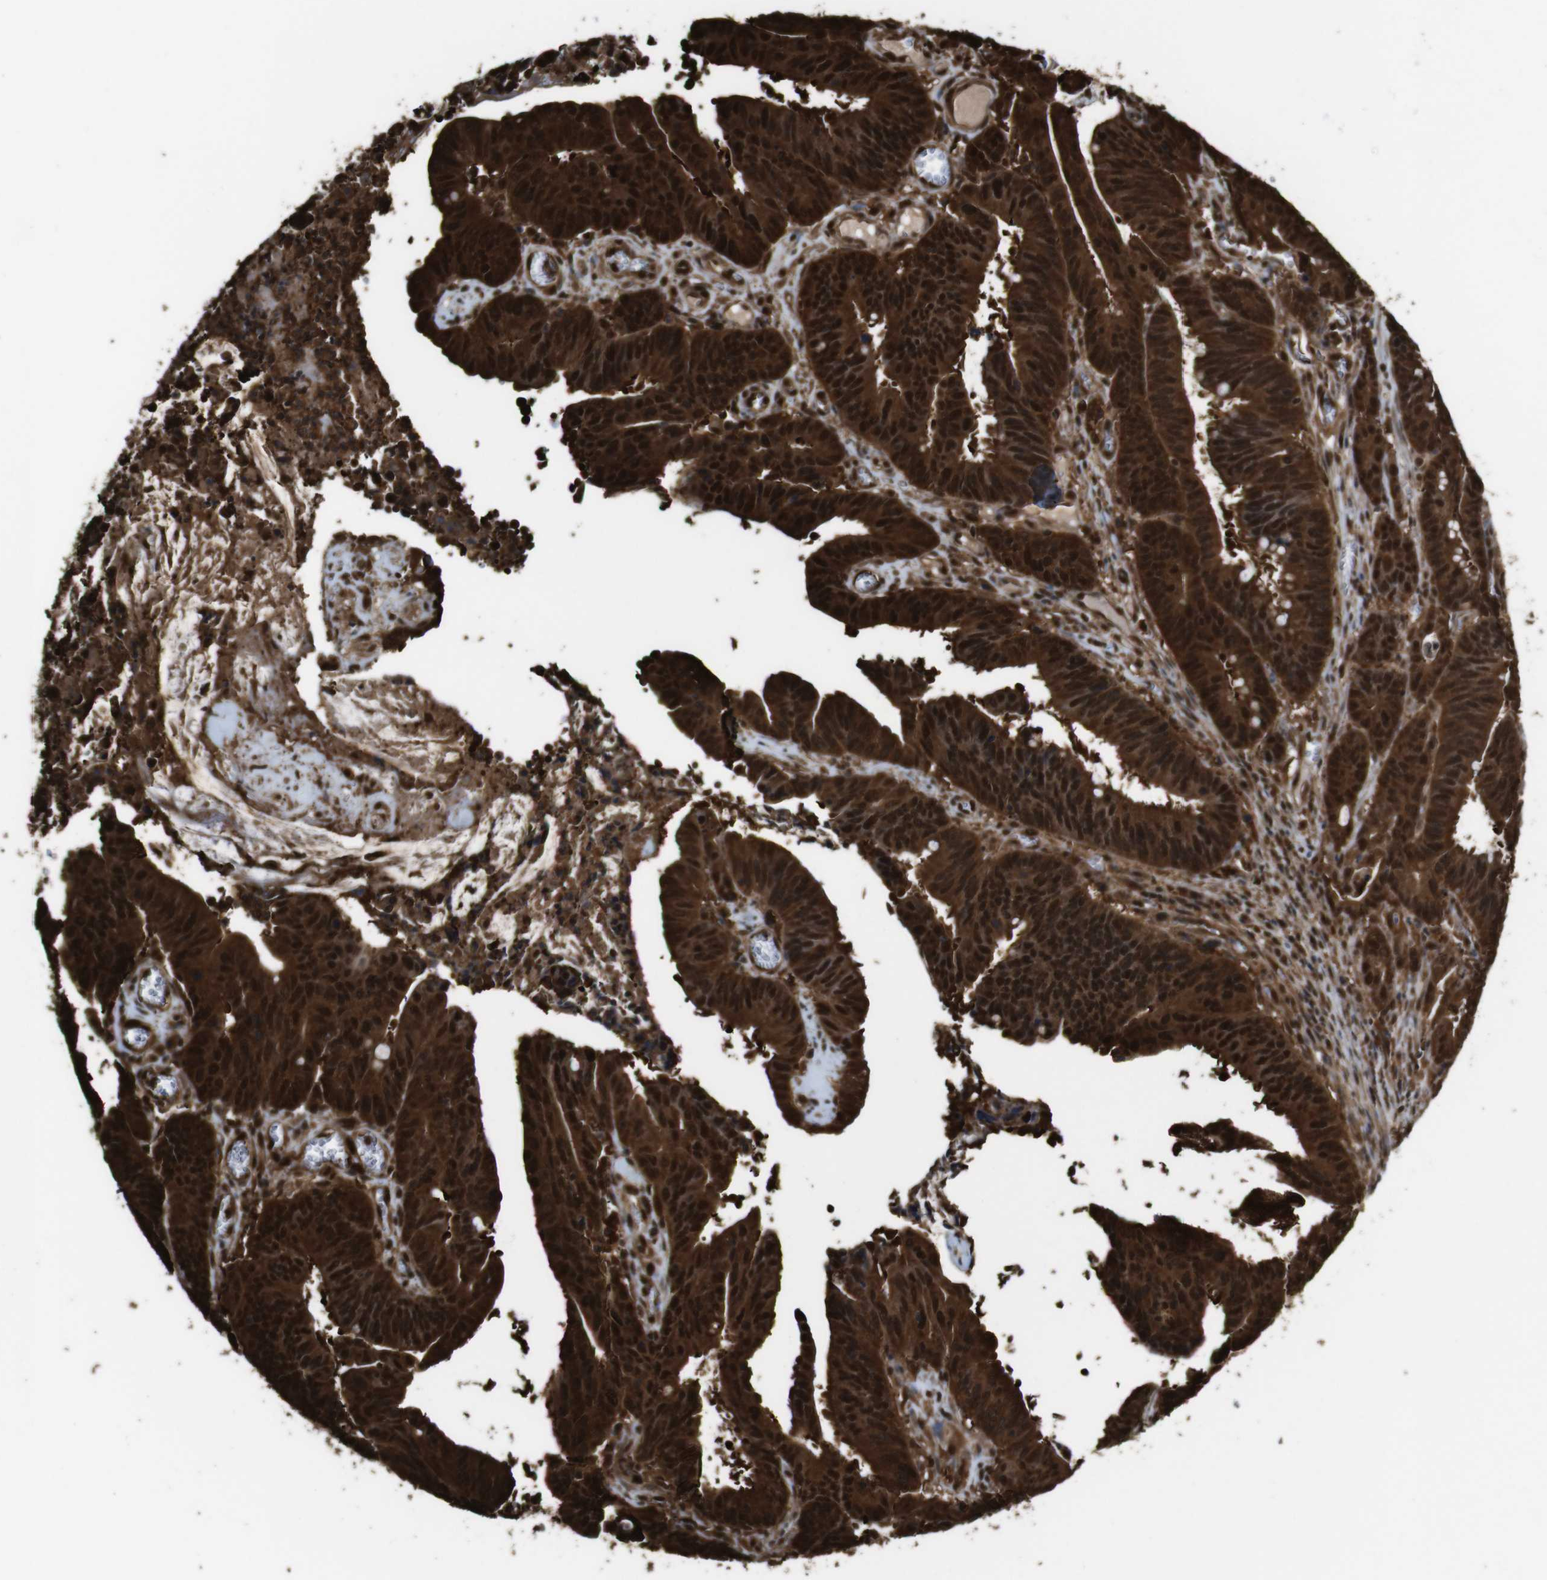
{"staining": {"intensity": "strong", "quantity": ">75%", "location": "cytoplasmic/membranous,nuclear"}, "tissue": "colorectal cancer", "cell_type": "Tumor cells", "image_type": "cancer", "snomed": [{"axis": "morphology", "description": "Adenocarcinoma, NOS"}, {"axis": "topography", "description": "Colon"}], "caption": "Human adenocarcinoma (colorectal) stained with a protein marker demonstrates strong staining in tumor cells.", "gene": "VCP", "patient": {"sex": "male", "age": 45}}